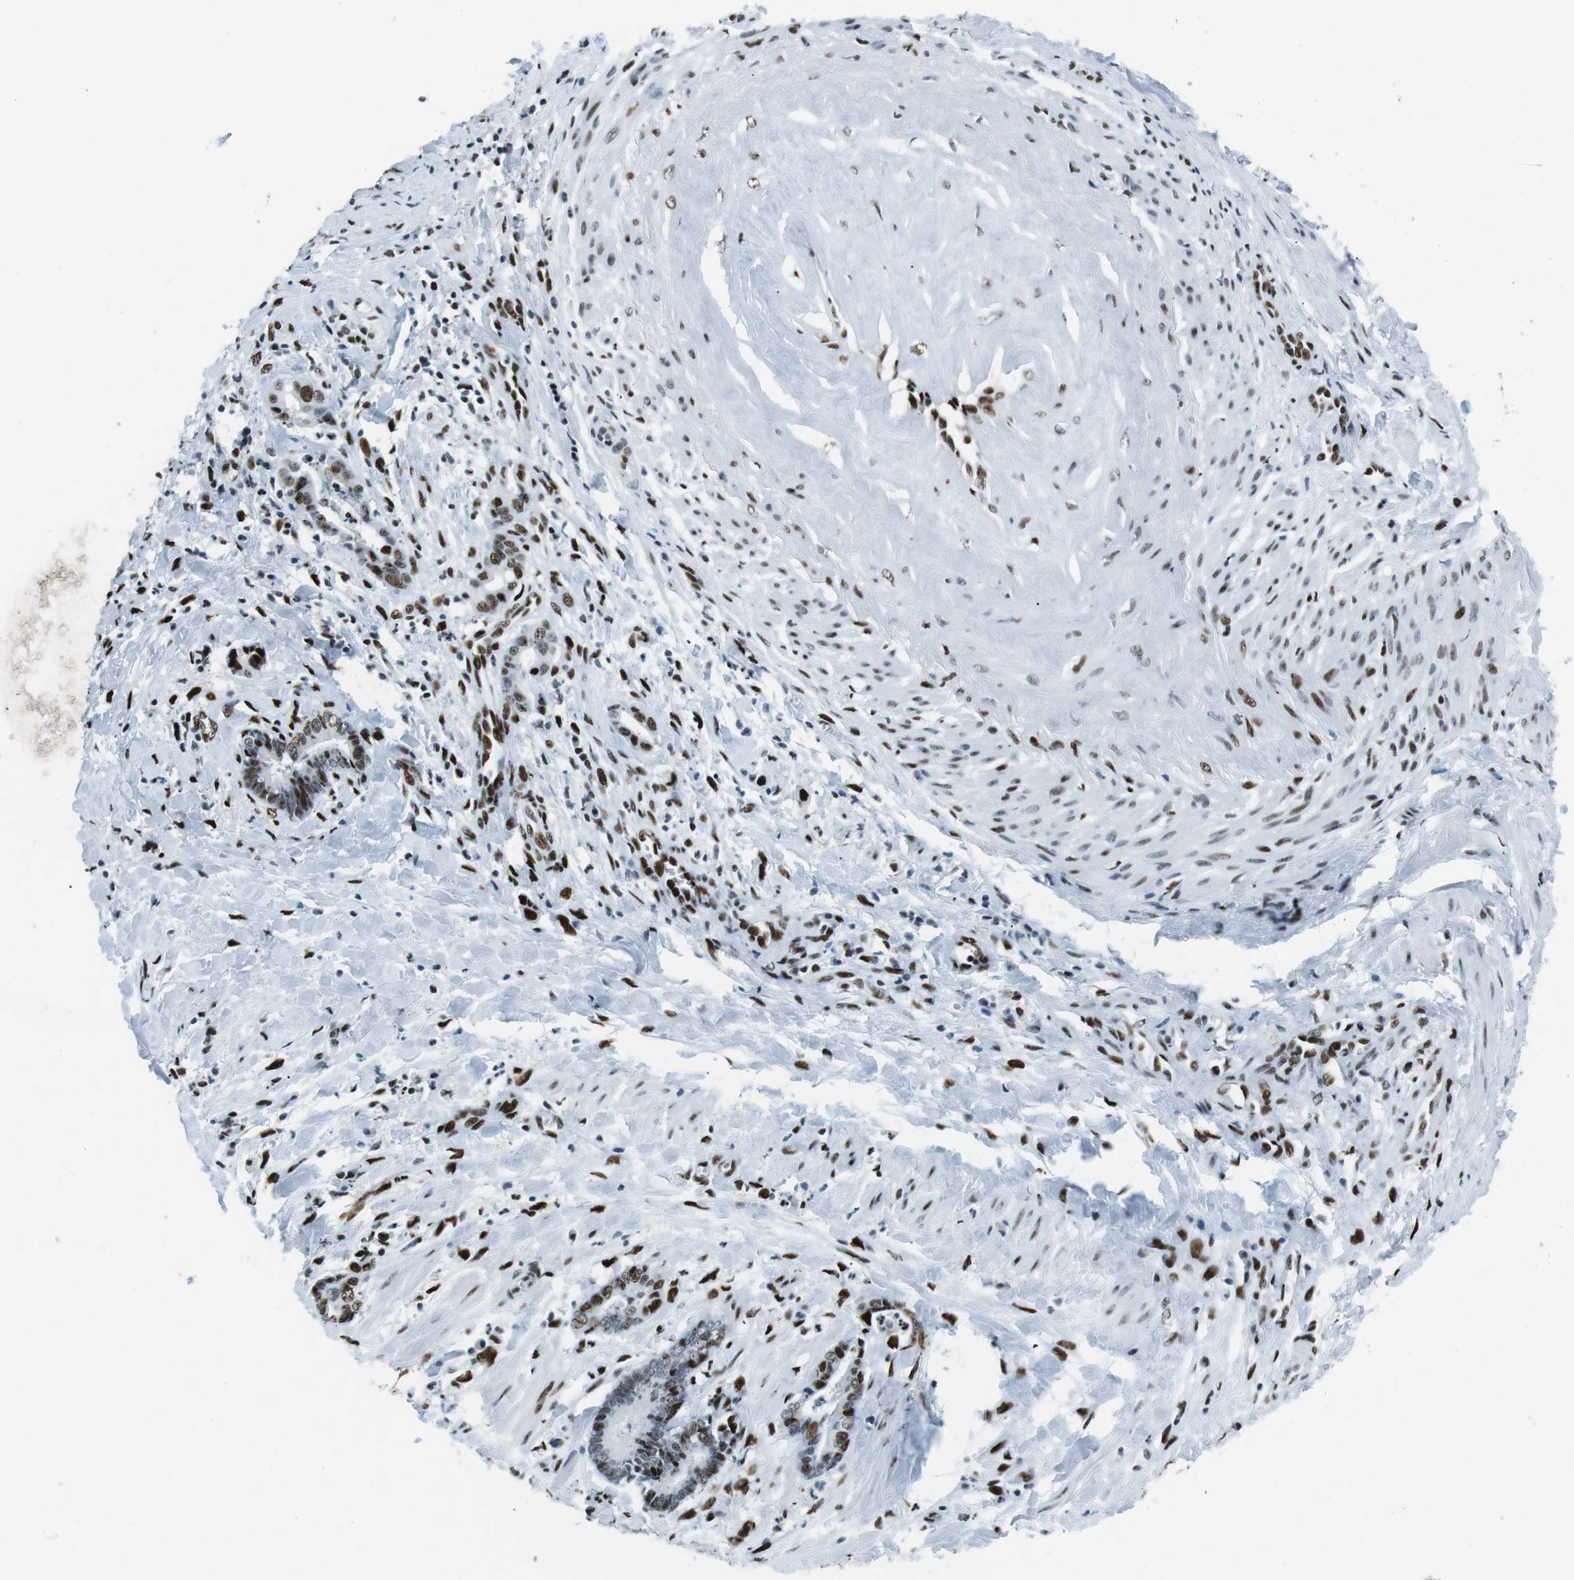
{"staining": {"intensity": "moderate", "quantity": "25%-75%", "location": "nuclear"}, "tissue": "cervical cancer", "cell_type": "Tumor cells", "image_type": "cancer", "snomed": [{"axis": "morphology", "description": "Adenocarcinoma, NOS"}, {"axis": "topography", "description": "Cervix"}], "caption": "This micrograph displays IHC staining of cervical cancer, with medium moderate nuclear positivity in about 25%-75% of tumor cells.", "gene": "PML", "patient": {"sex": "female", "age": 44}}